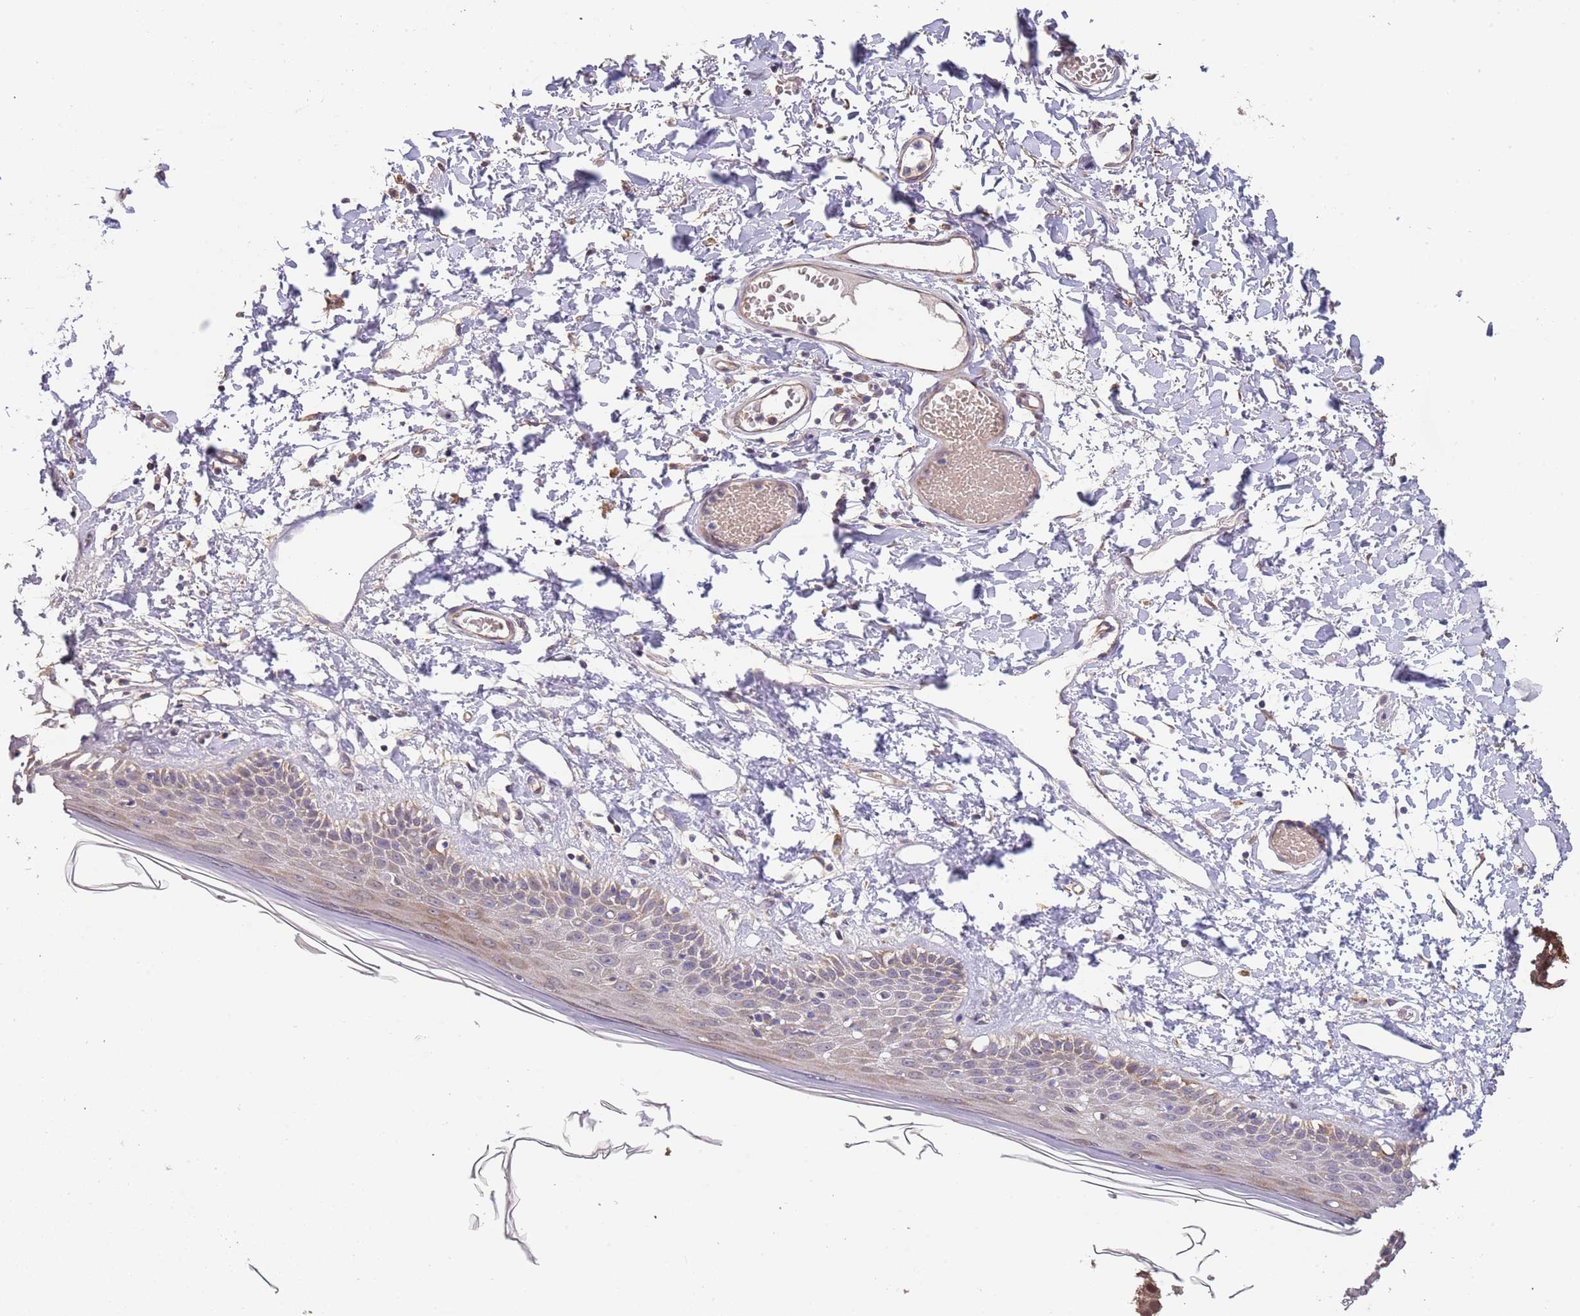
{"staining": {"intensity": "weak", "quantity": "25%-75%", "location": "cytoplasmic/membranous"}, "tissue": "skin", "cell_type": "Epidermal cells", "image_type": "normal", "snomed": [{"axis": "morphology", "description": "Normal tissue, NOS"}, {"axis": "topography", "description": "Adipose tissue"}, {"axis": "topography", "description": "Vascular tissue"}, {"axis": "topography", "description": "Vulva"}, {"axis": "topography", "description": "Peripheral nerve tissue"}], "caption": "This image demonstrates immunohistochemistry (IHC) staining of unremarkable skin, with low weak cytoplasmic/membranous staining in approximately 25%-75% of epidermal cells.", "gene": "TMEM64", "patient": {"sex": "female", "age": 86}}